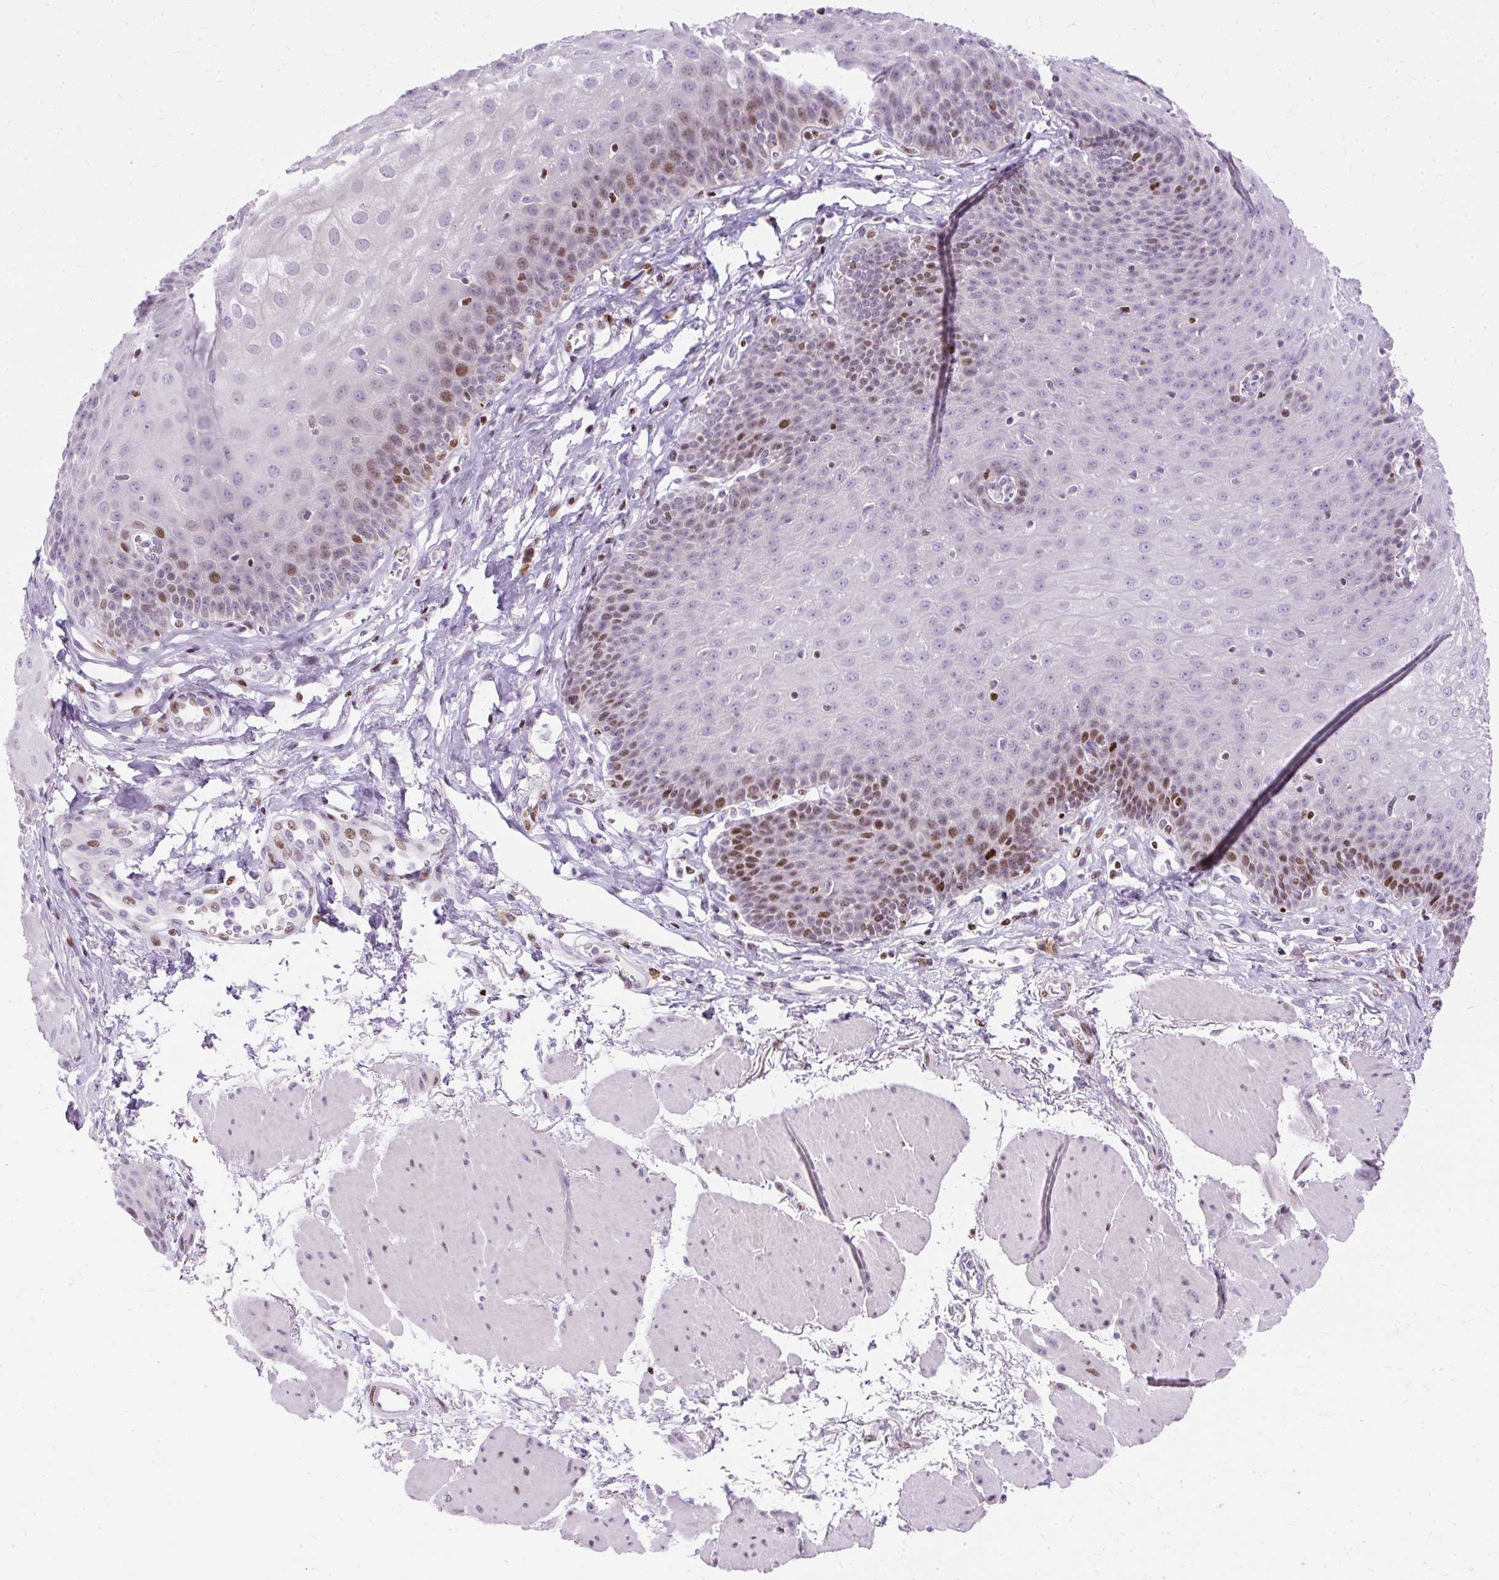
{"staining": {"intensity": "moderate", "quantity": "25%-75%", "location": "nuclear"}, "tissue": "esophagus", "cell_type": "Squamous epithelial cells", "image_type": "normal", "snomed": [{"axis": "morphology", "description": "Normal tissue, NOS"}, {"axis": "topography", "description": "Esophagus"}], "caption": "Immunohistochemical staining of unremarkable human esophagus shows moderate nuclear protein staining in approximately 25%-75% of squamous epithelial cells.", "gene": "TMEM177", "patient": {"sex": "female", "age": 81}}